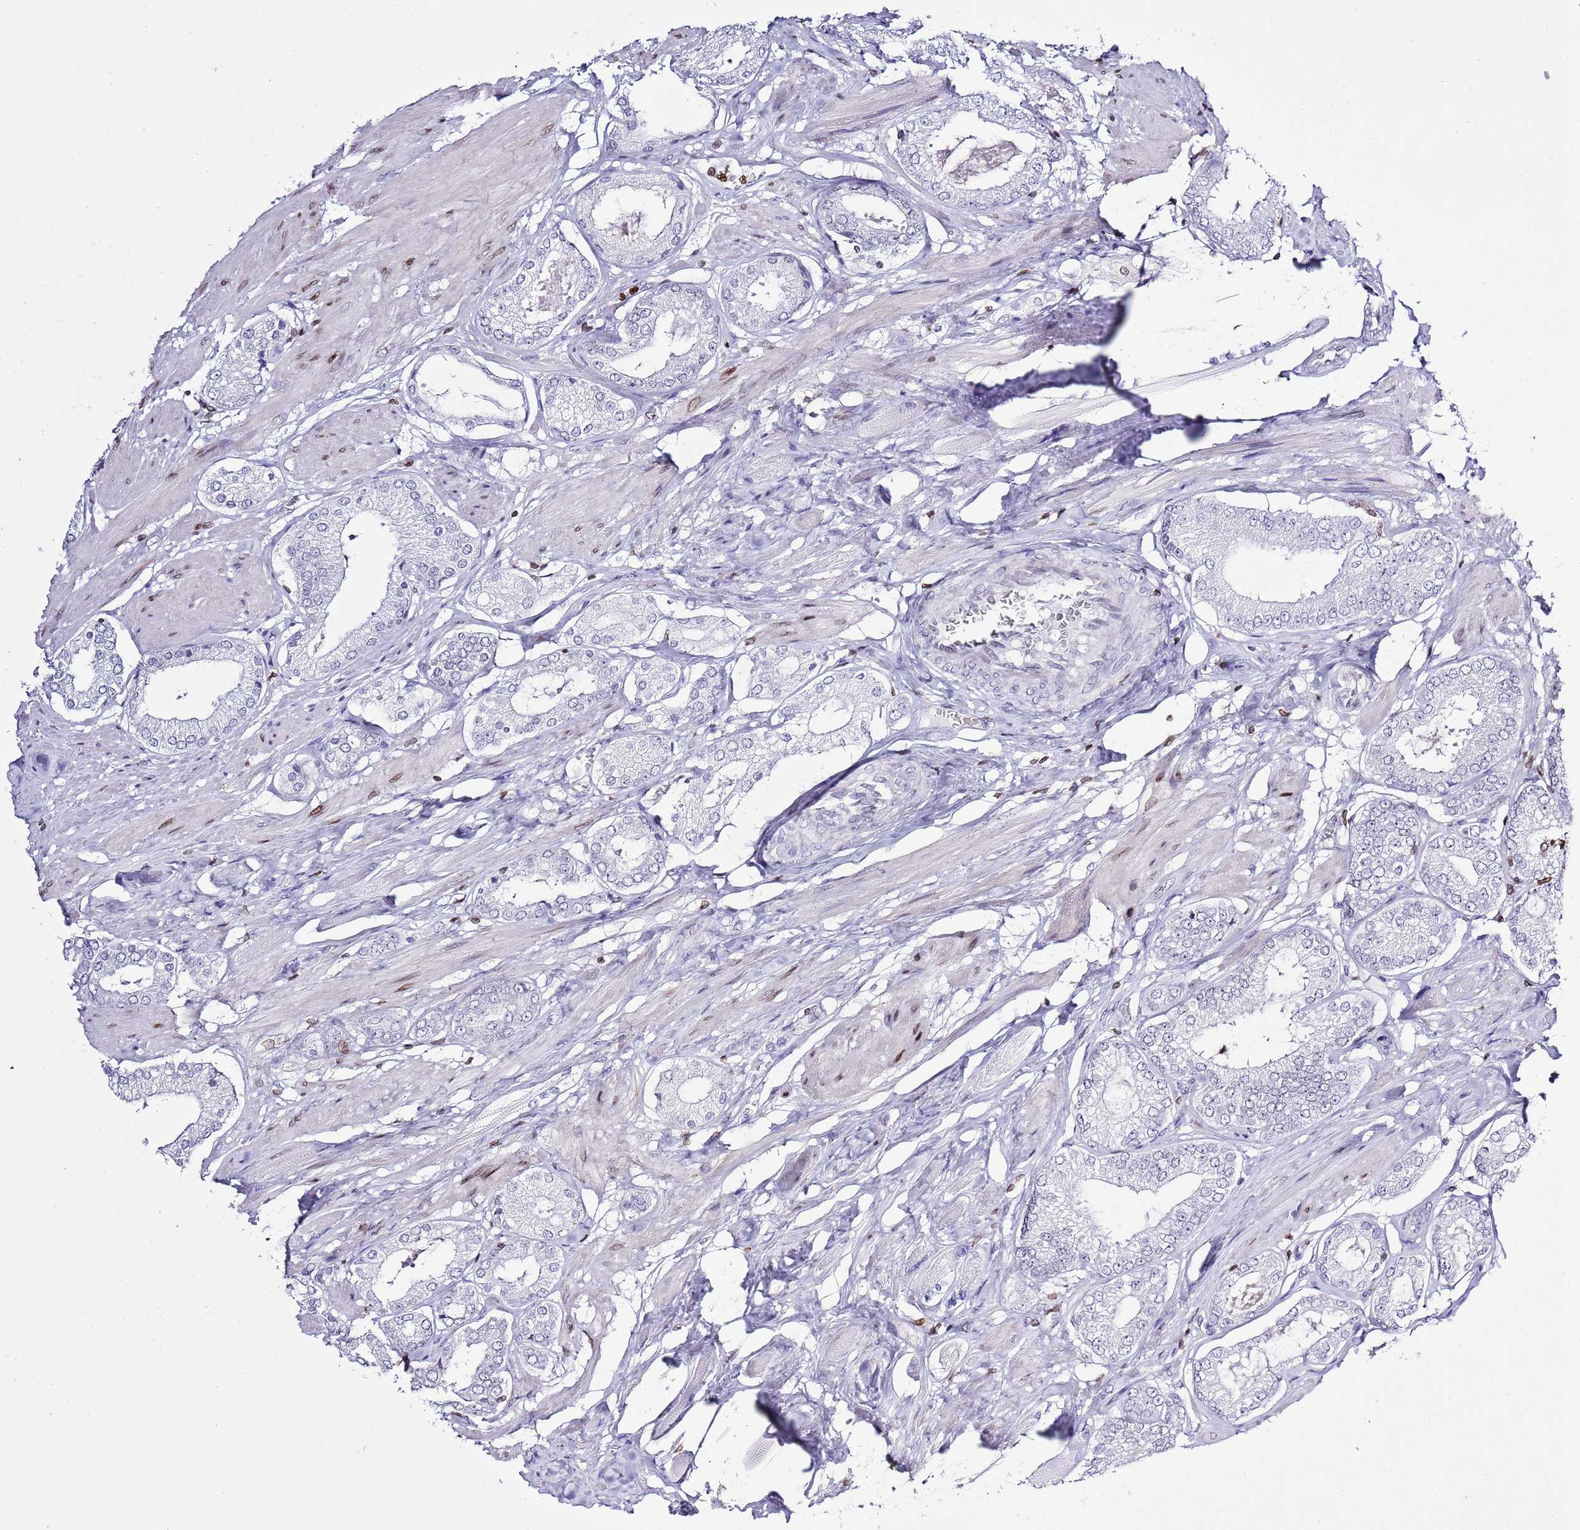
{"staining": {"intensity": "negative", "quantity": "none", "location": "none"}, "tissue": "prostate cancer", "cell_type": "Tumor cells", "image_type": "cancer", "snomed": [{"axis": "morphology", "description": "Adenocarcinoma, High grade"}, {"axis": "topography", "description": "Prostate and seminal vesicle, NOS"}], "caption": "Immunohistochemistry image of human prostate cancer (adenocarcinoma (high-grade)) stained for a protein (brown), which exhibits no staining in tumor cells. (DAB IHC visualized using brightfield microscopy, high magnification).", "gene": "LBR", "patient": {"sex": "male", "age": 64}}